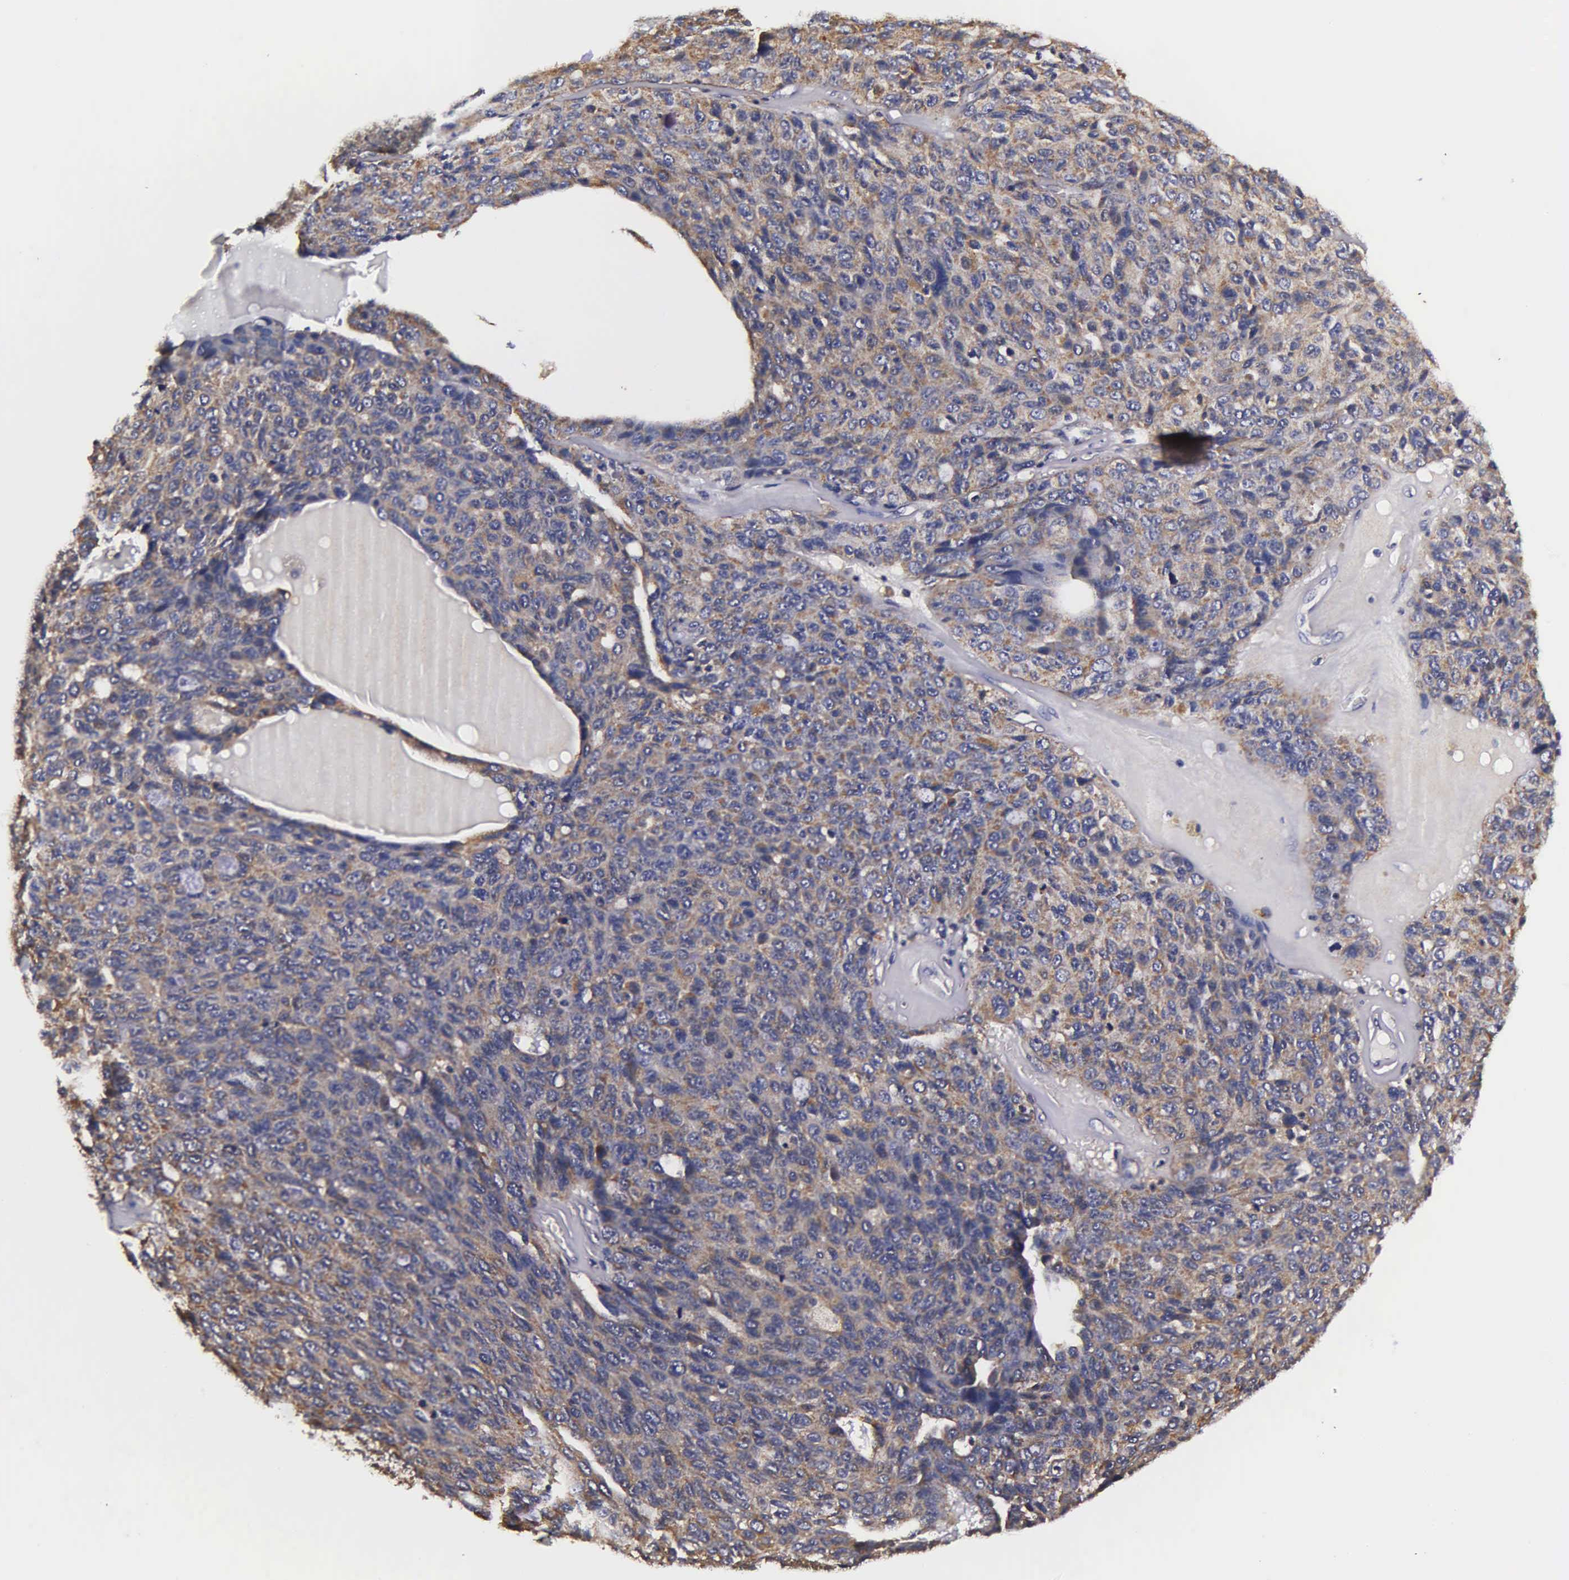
{"staining": {"intensity": "weak", "quantity": ">75%", "location": "cytoplasmic/membranous"}, "tissue": "ovarian cancer", "cell_type": "Tumor cells", "image_type": "cancer", "snomed": [{"axis": "morphology", "description": "Carcinoma, endometroid"}, {"axis": "topography", "description": "Ovary"}], "caption": "IHC histopathology image of neoplastic tissue: endometroid carcinoma (ovarian) stained using IHC displays low levels of weak protein expression localized specifically in the cytoplasmic/membranous of tumor cells, appearing as a cytoplasmic/membranous brown color.", "gene": "PSMA3", "patient": {"sex": "female", "age": 60}}